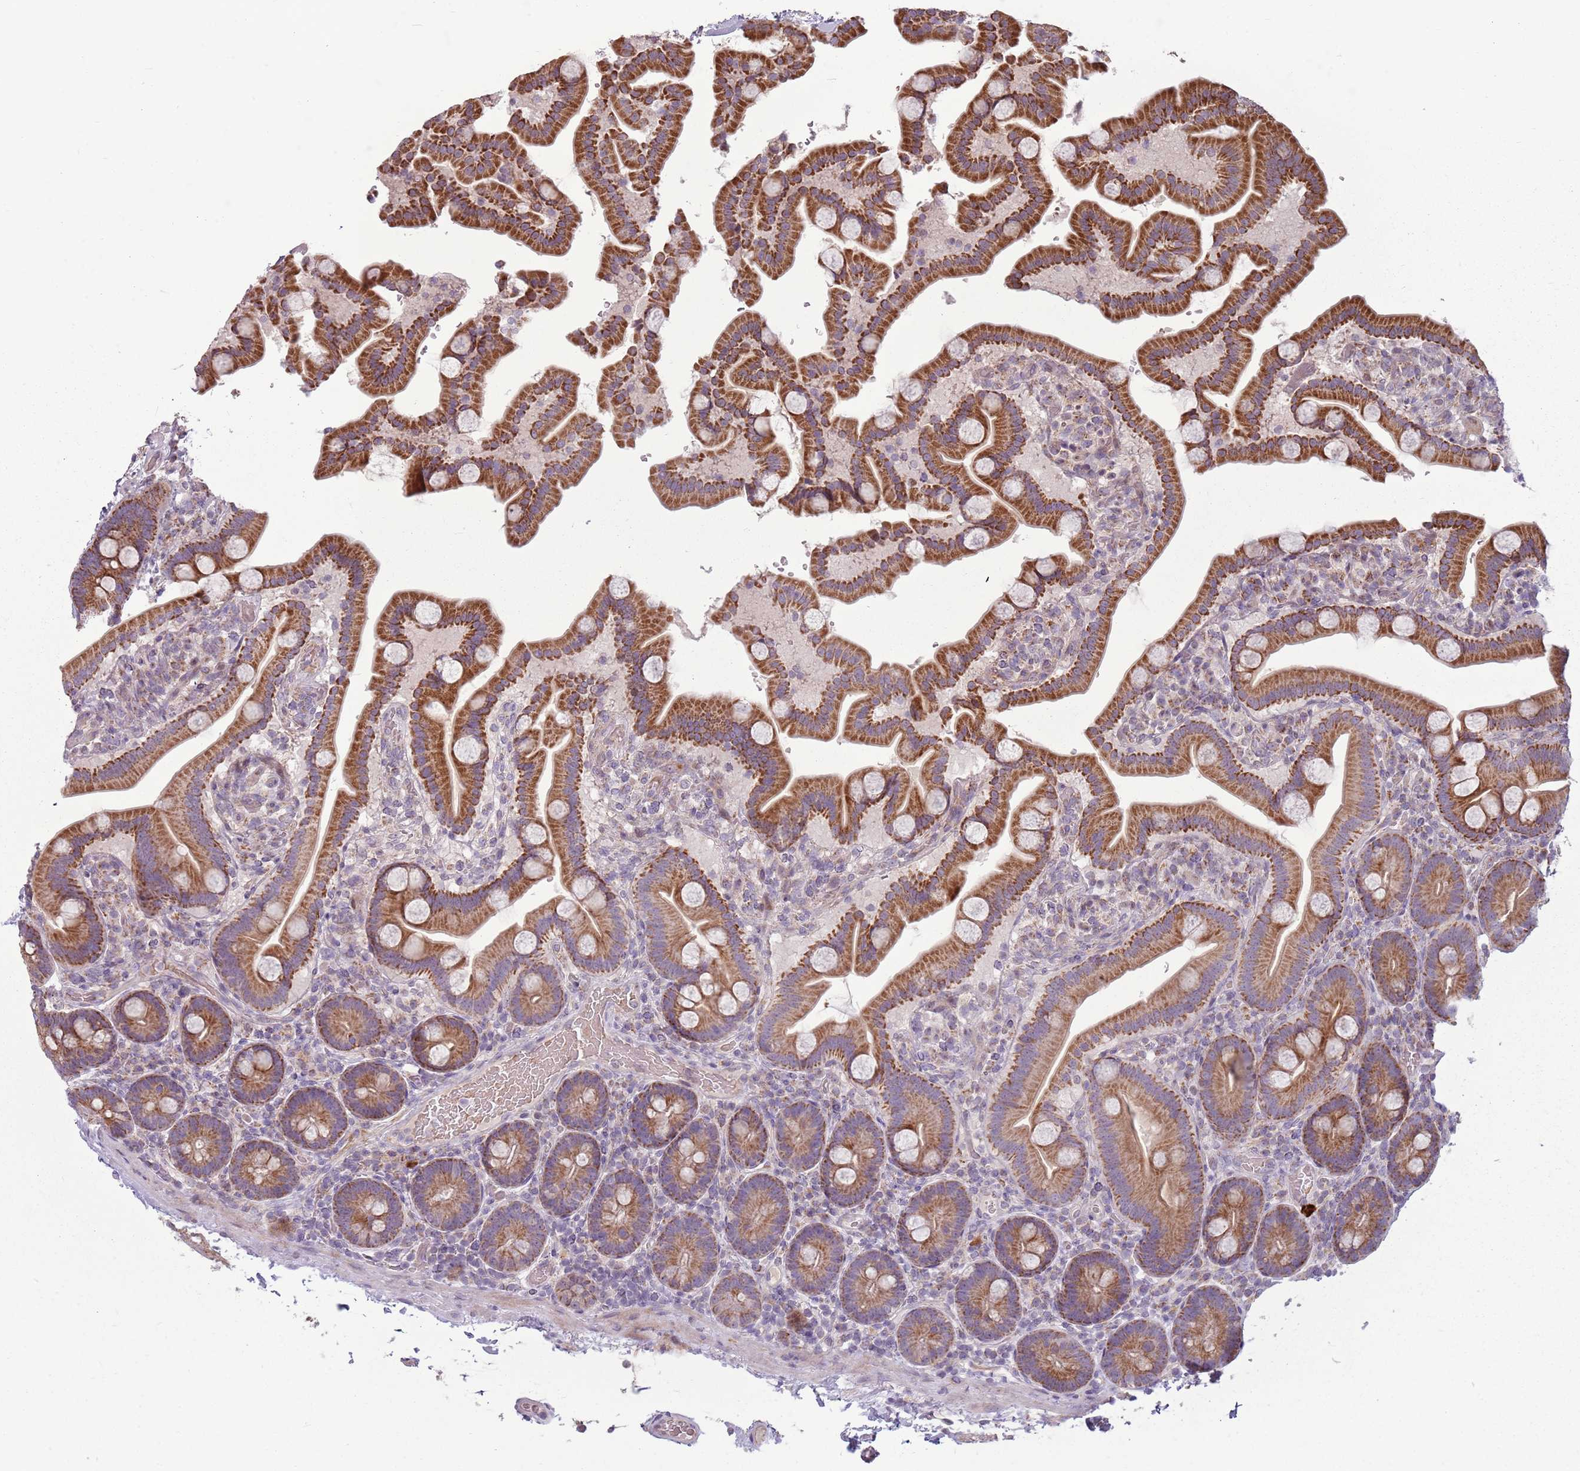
{"staining": {"intensity": "strong", "quantity": ">75%", "location": "cytoplasmic/membranous"}, "tissue": "duodenum", "cell_type": "Glandular cells", "image_type": "normal", "snomed": [{"axis": "morphology", "description": "Normal tissue, NOS"}, {"axis": "topography", "description": "Duodenum"}], "caption": "Human duodenum stained for a protein (brown) reveals strong cytoplasmic/membranous positive expression in about >75% of glandular cells.", "gene": "ZNF530", "patient": {"sex": "male", "age": 55}}